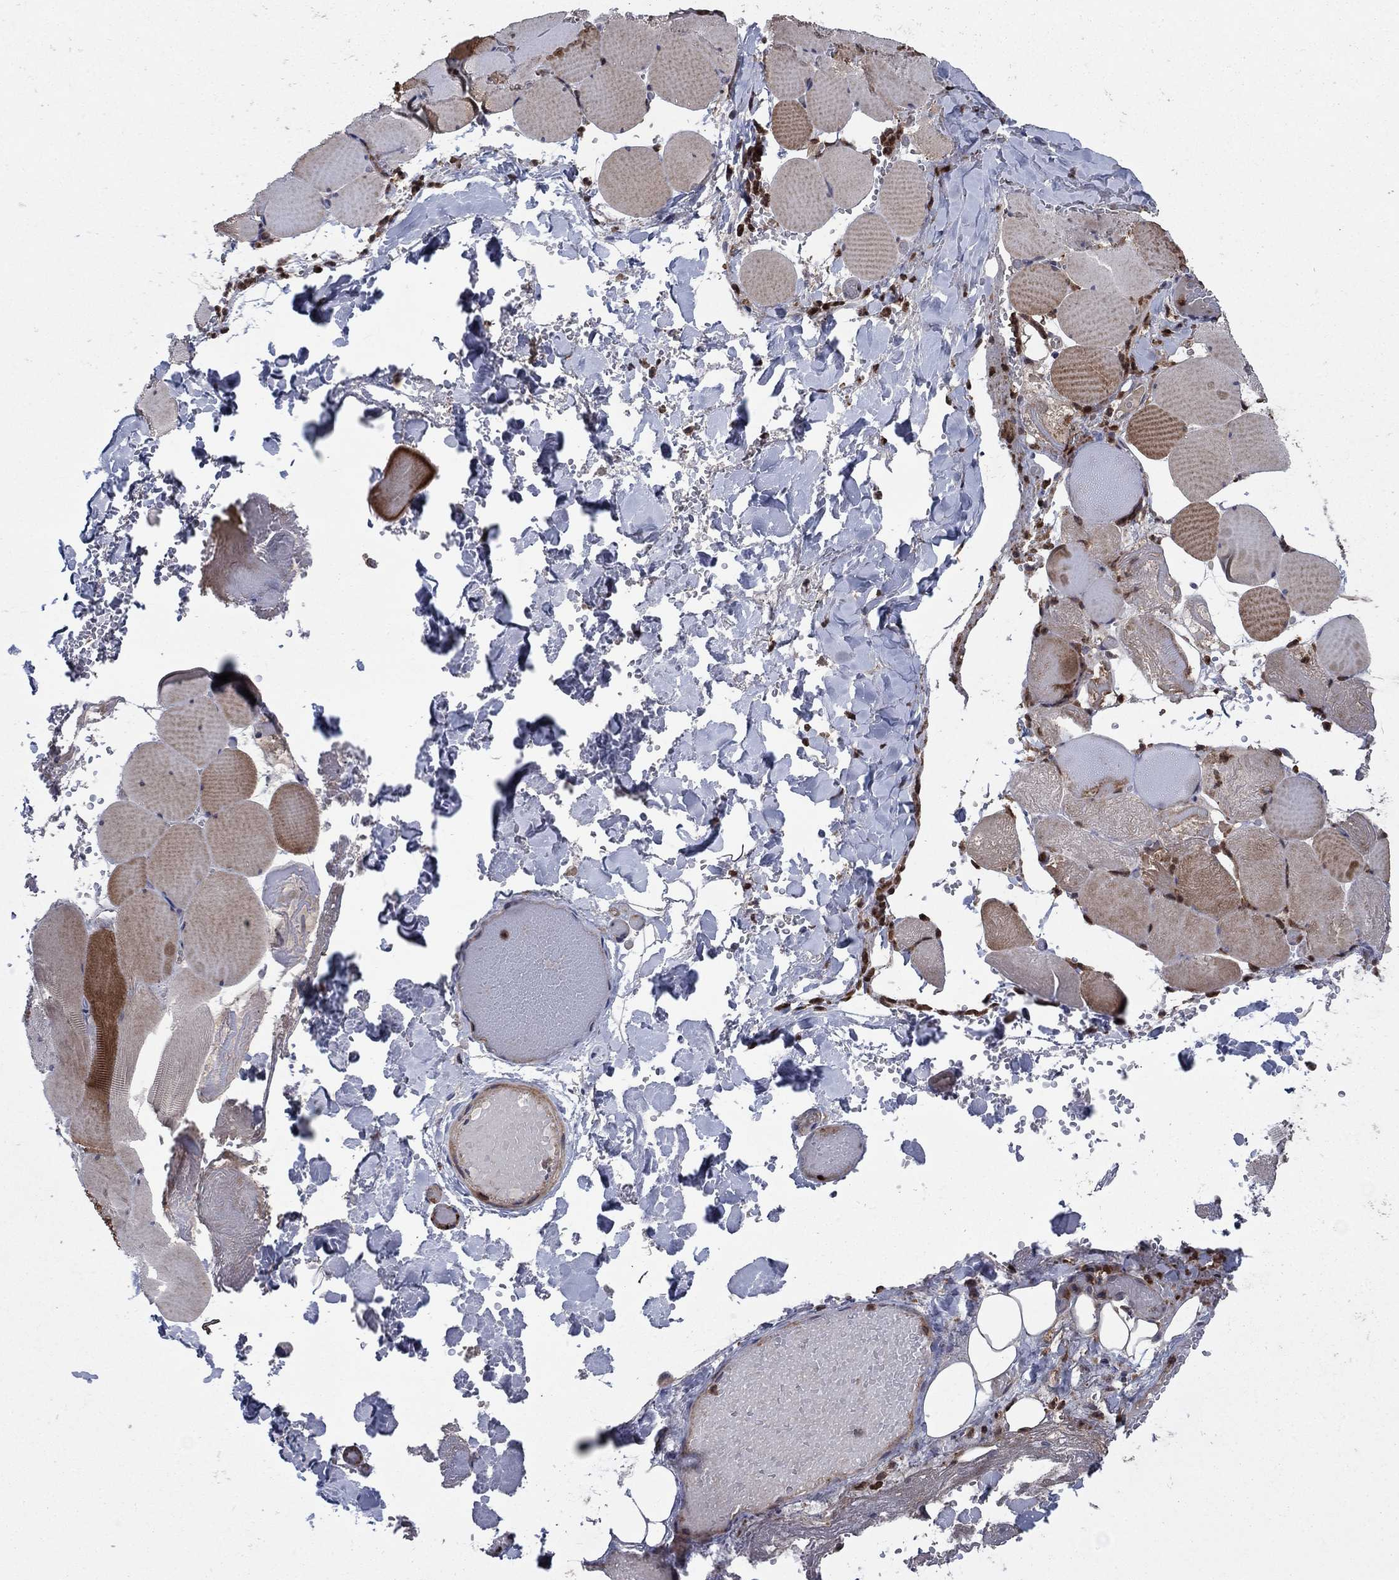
{"staining": {"intensity": "moderate", "quantity": "25%-75%", "location": "cytoplasmic/membranous"}, "tissue": "skeletal muscle", "cell_type": "Myocytes", "image_type": "normal", "snomed": [{"axis": "morphology", "description": "Normal tissue, NOS"}, {"axis": "morphology", "description": "Malignant melanoma, Metastatic site"}, {"axis": "topography", "description": "Skeletal muscle"}], "caption": "Moderate cytoplasmic/membranous expression is present in about 25%-75% of myocytes in normal skeletal muscle.", "gene": "MSRB1", "patient": {"sex": "male", "age": 50}}